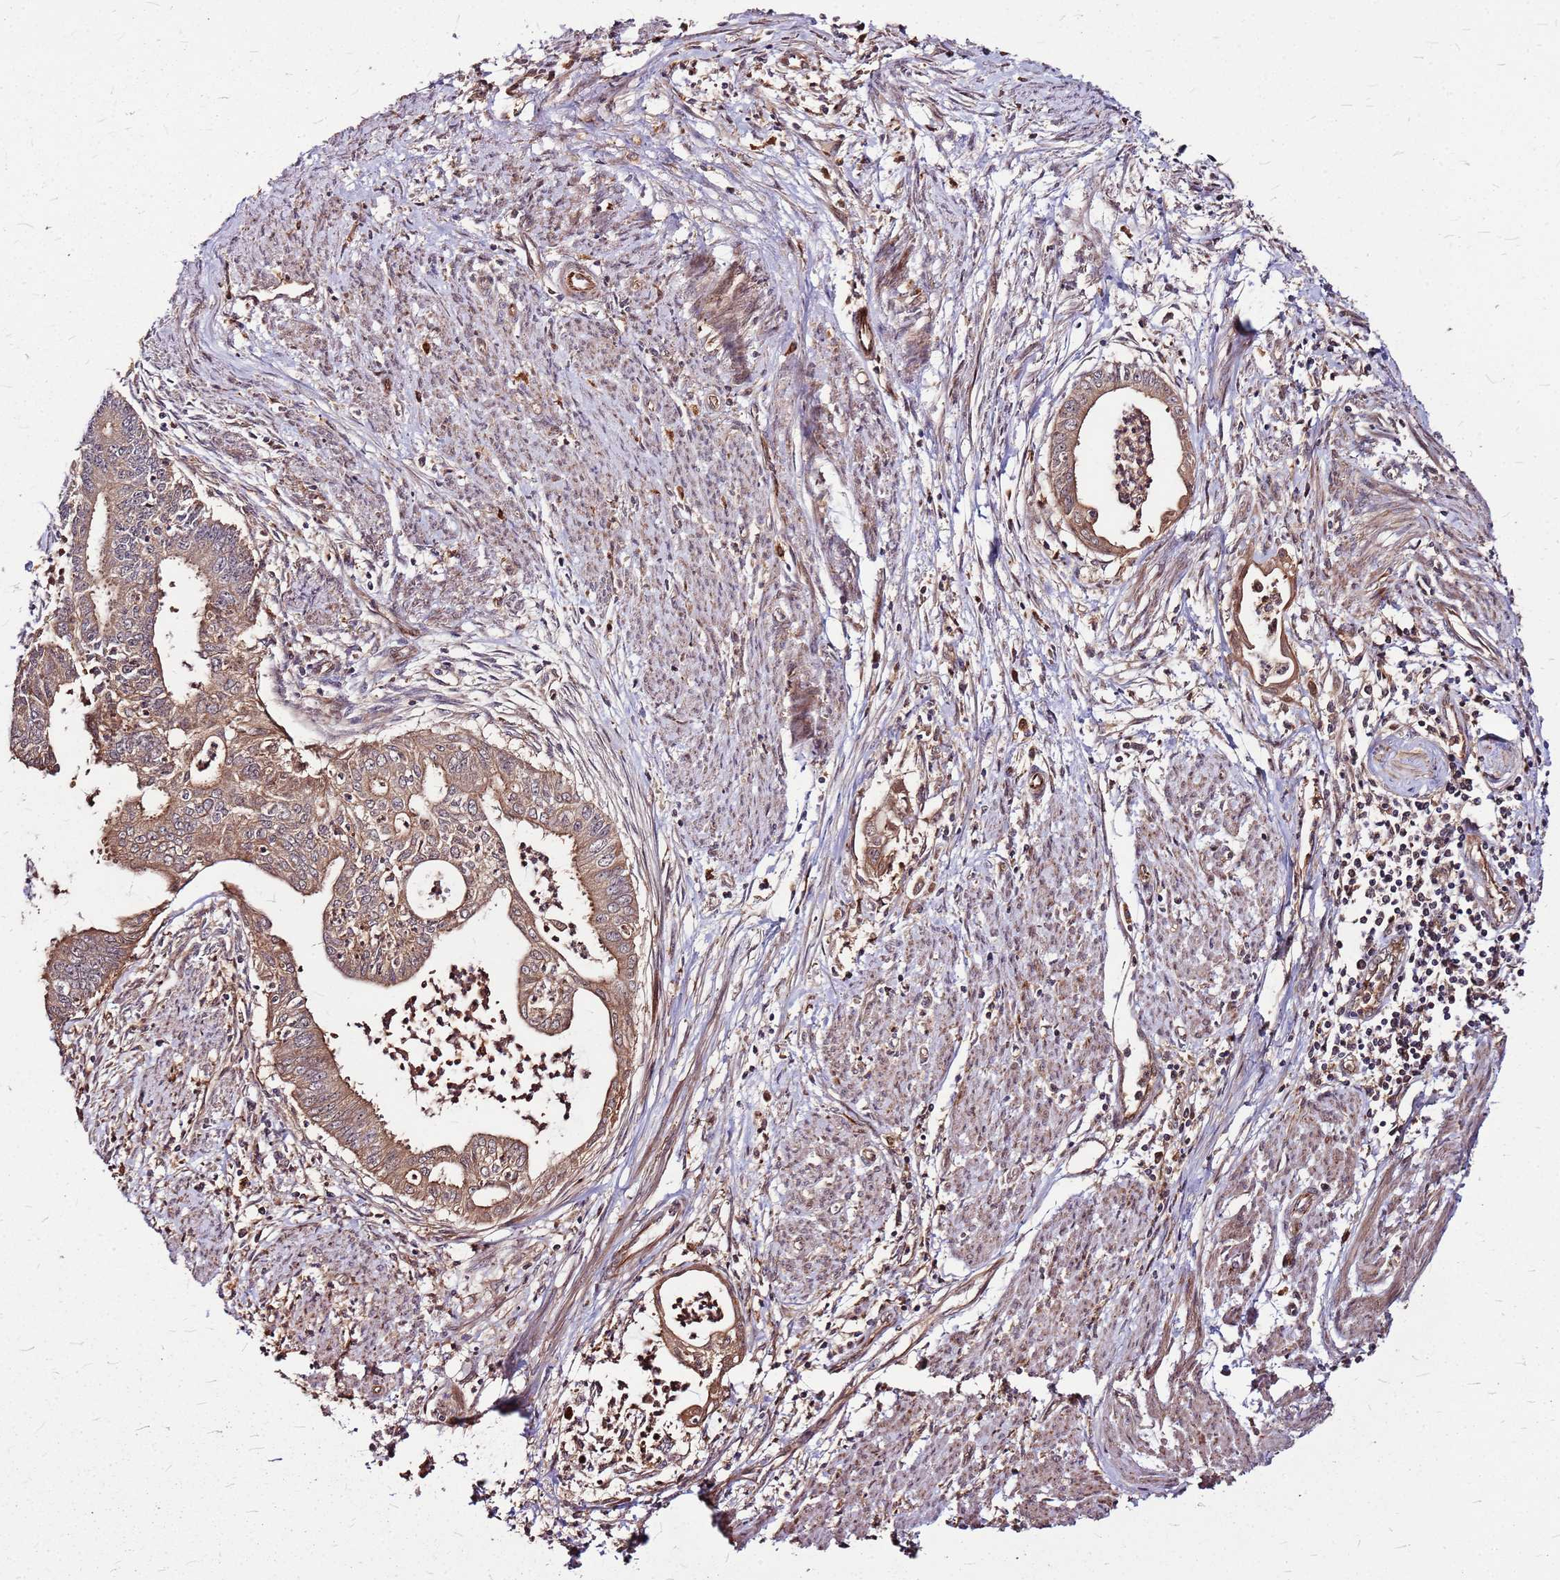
{"staining": {"intensity": "moderate", "quantity": ">75%", "location": "cytoplasmic/membranous"}, "tissue": "endometrial cancer", "cell_type": "Tumor cells", "image_type": "cancer", "snomed": [{"axis": "morphology", "description": "Adenocarcinoma, NOS"}, {"axis": "topography", "description": "Endometrium"}], "caption": "Protein analysis of endometrial adenocarcinoma tissue reveals moderate cytoplasmic/membranous staining in about >75% of tumor cells. Immunohistochemistry stains the protein in brown and the nuclei are stained blue.", "gene": "LYPLAL1", "patient": {"sex": "female", "age": 73}}